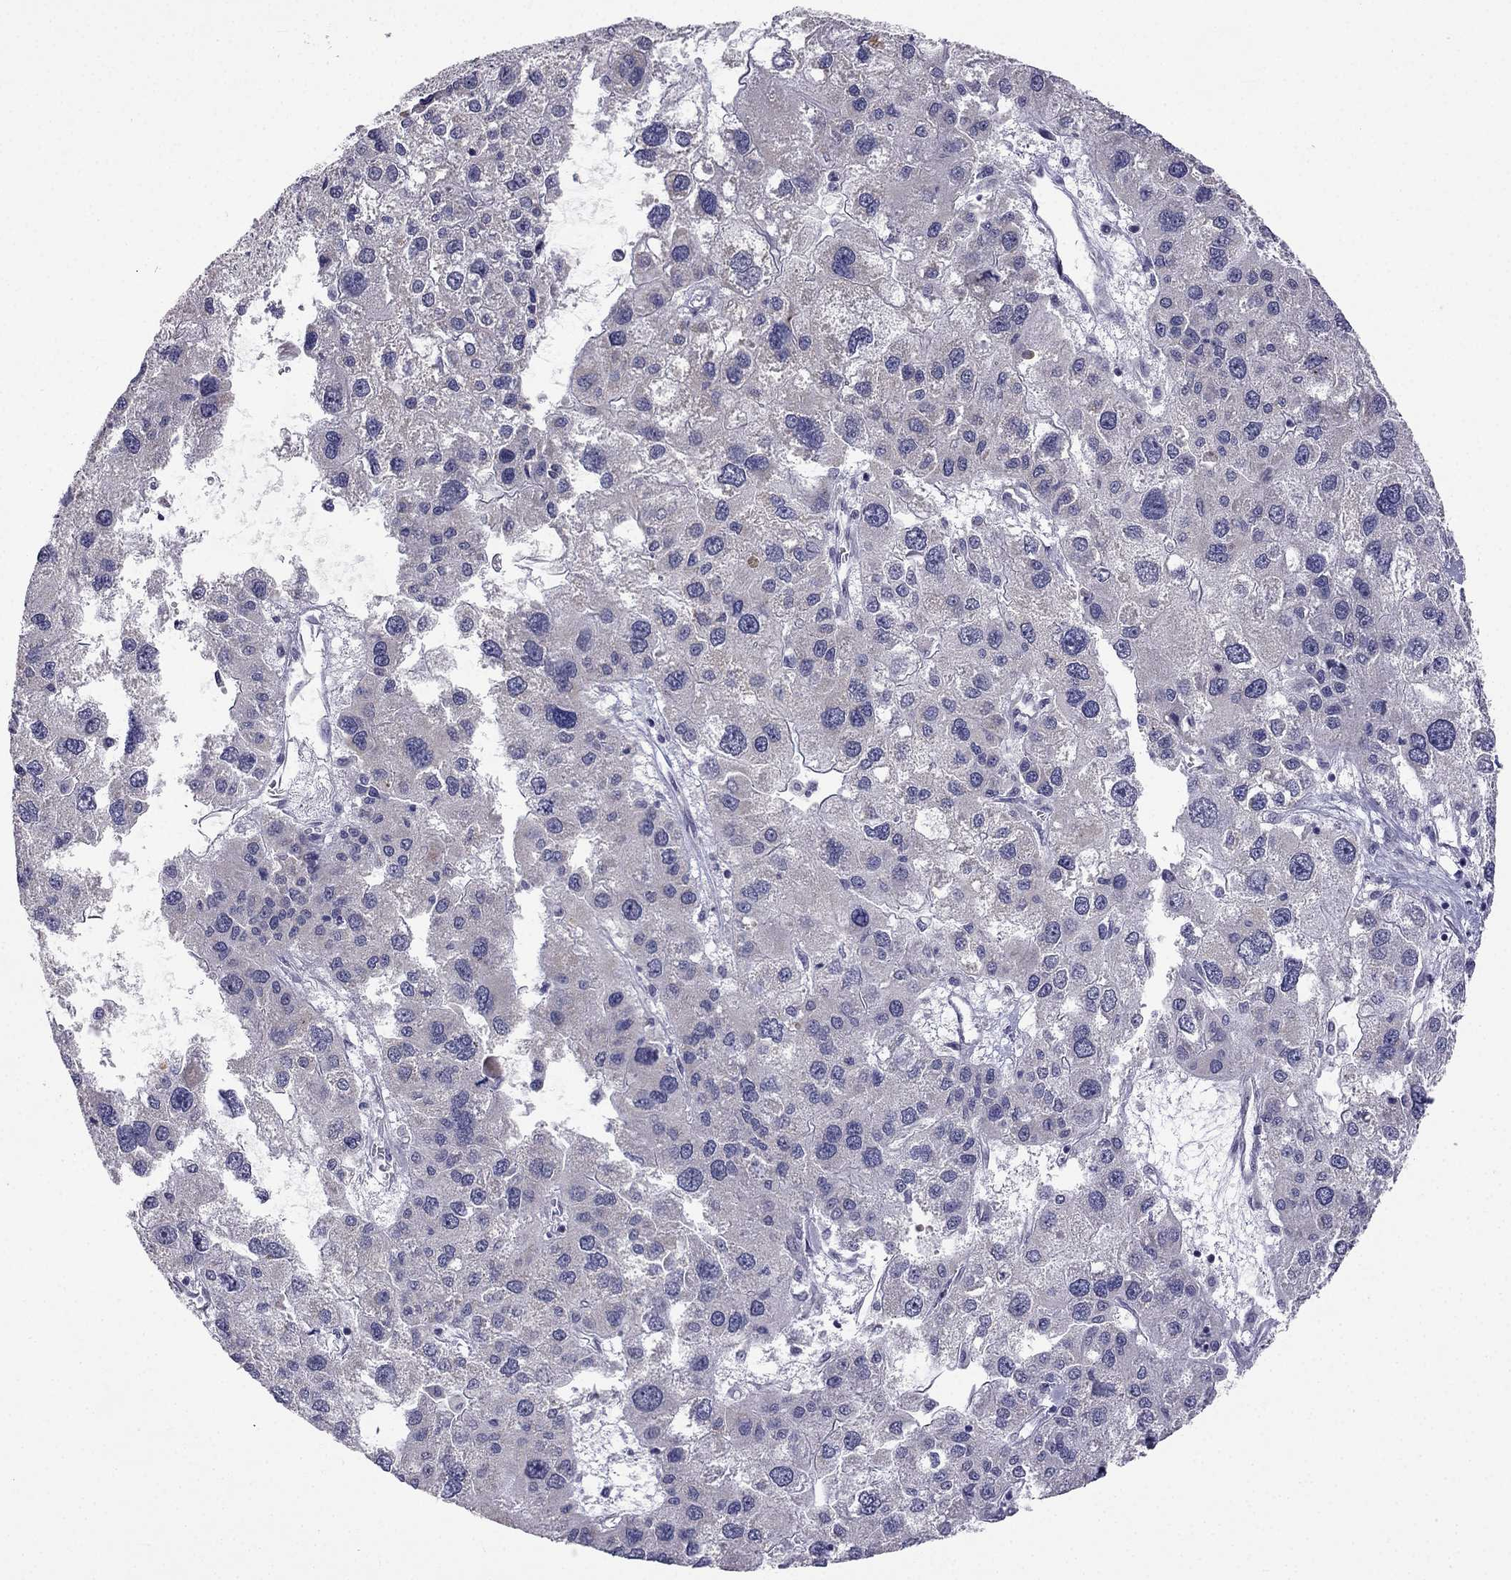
{"staining": {"intensity": "negative", "quantity": "none", "location": "none"}, "tissue": "liver cancer", "cell_type": "Tumor cells", "image_type": "cancer", "snomed": [{"axis": "morphology", "description": "Carcinoma, Hepatocellular, NOS"}, {"axis": "topography", "description": "Liver"}], "caption": "The photomicrograph demonstrates no significant expression in tumor cells of liver cancer. The staining was performed using DAB to visualize the protein expression in brown, while the nuclei were stained in blue with hematoxylin (Magnification: 20x).", "gene": "C5orf49", "patient": {"sex": "male", "age": 73}}